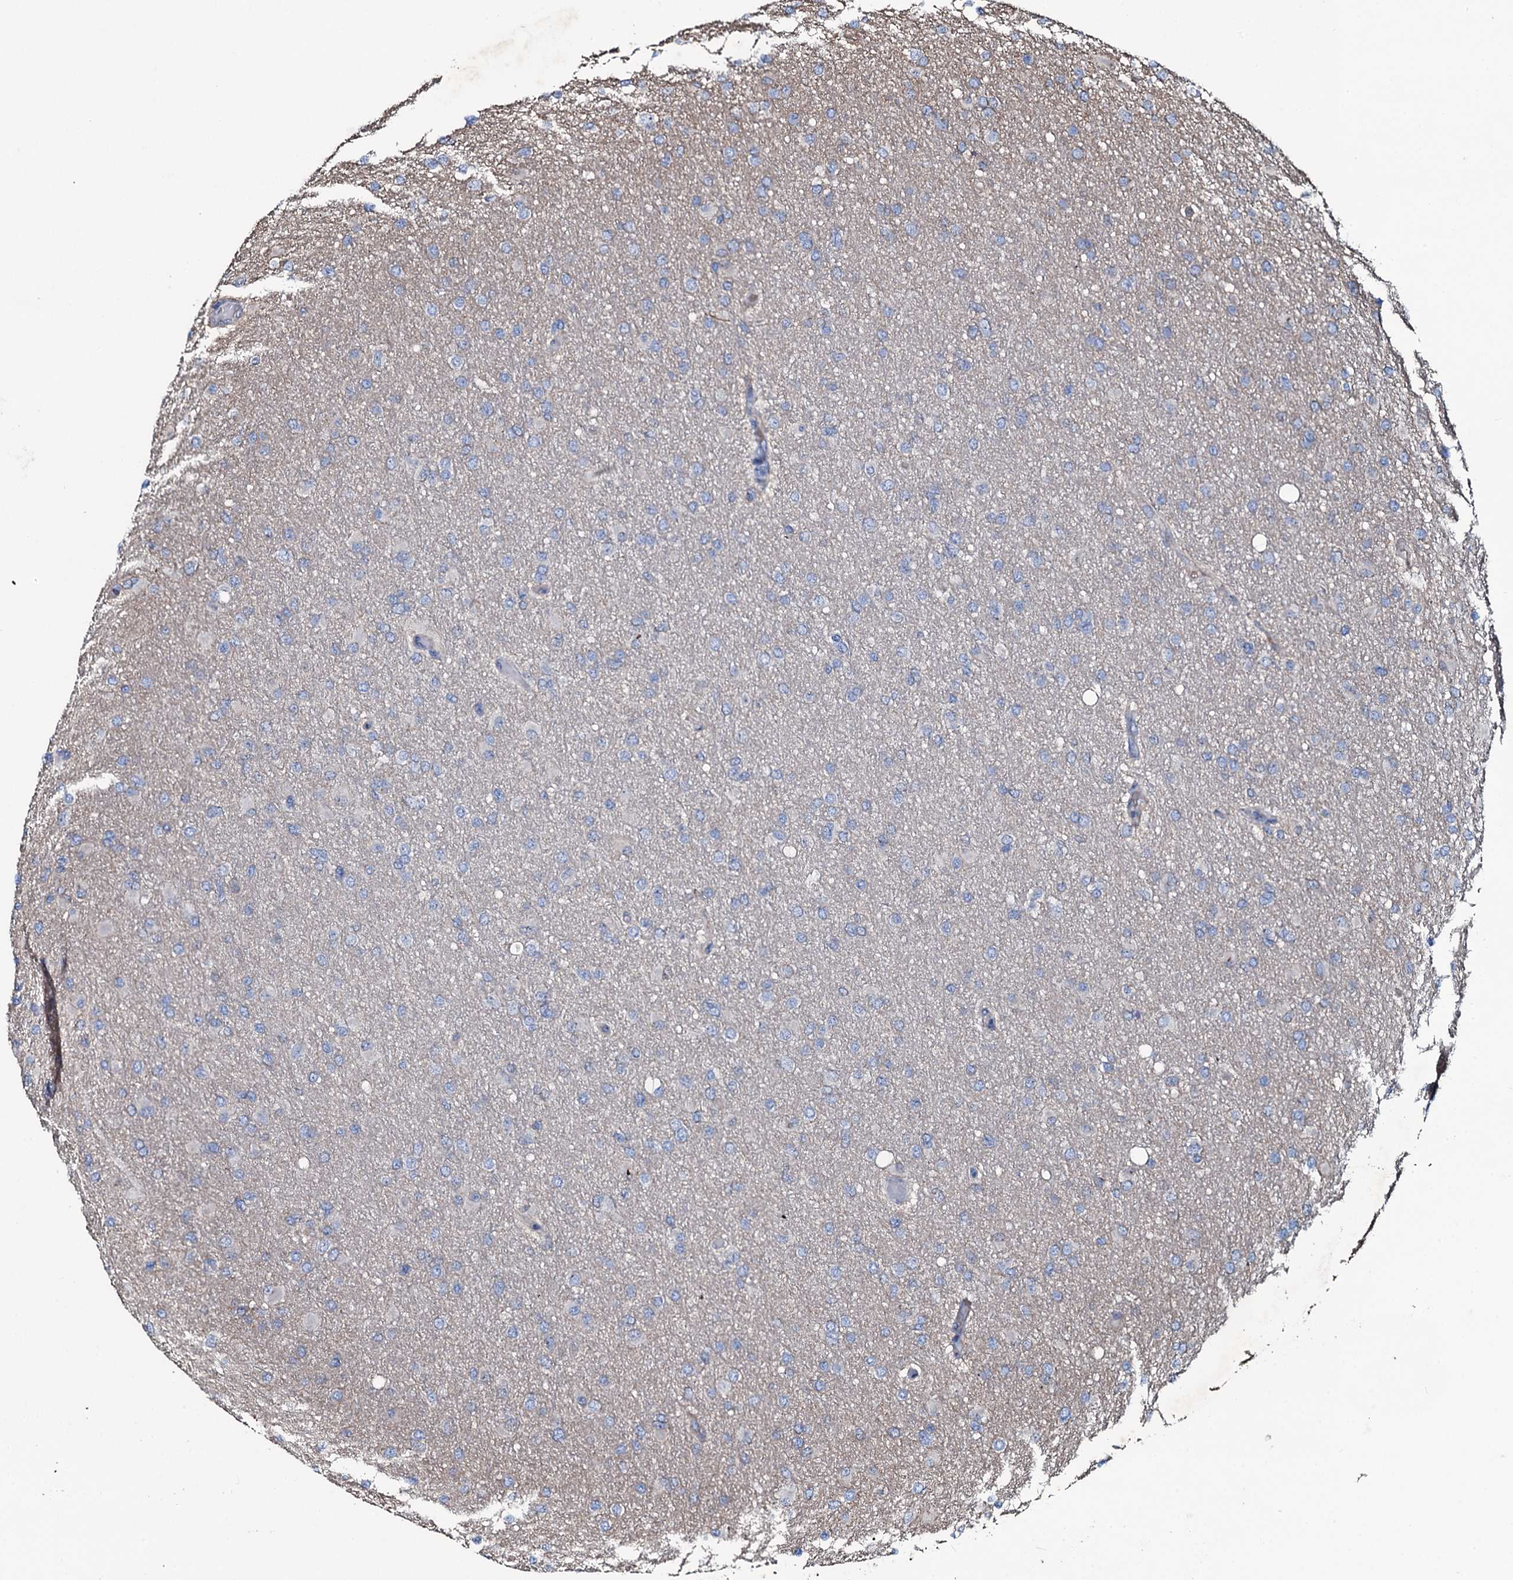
{"staining": {"intensity": "negative", "quantity": "none", "location": "none"}, "tissue": "glioma", "cell_type": "Tumor cells", "image_type": "cancer", "snomed": [{"axis": "morphology", "description": "Glioma, malignant, High grade"}, {"axis": "topography", "description": "Cerebral cortex"}], "caption": "Immunohistochemical staining of human high-grade glioma (malignant) exhibits no significant expression in tumor cells. (DAB (3,3'-diaminobenzidine) IHC, high magnification).", "gene": "DMAC2", "patient": {"sex": "female", "age": 36}}